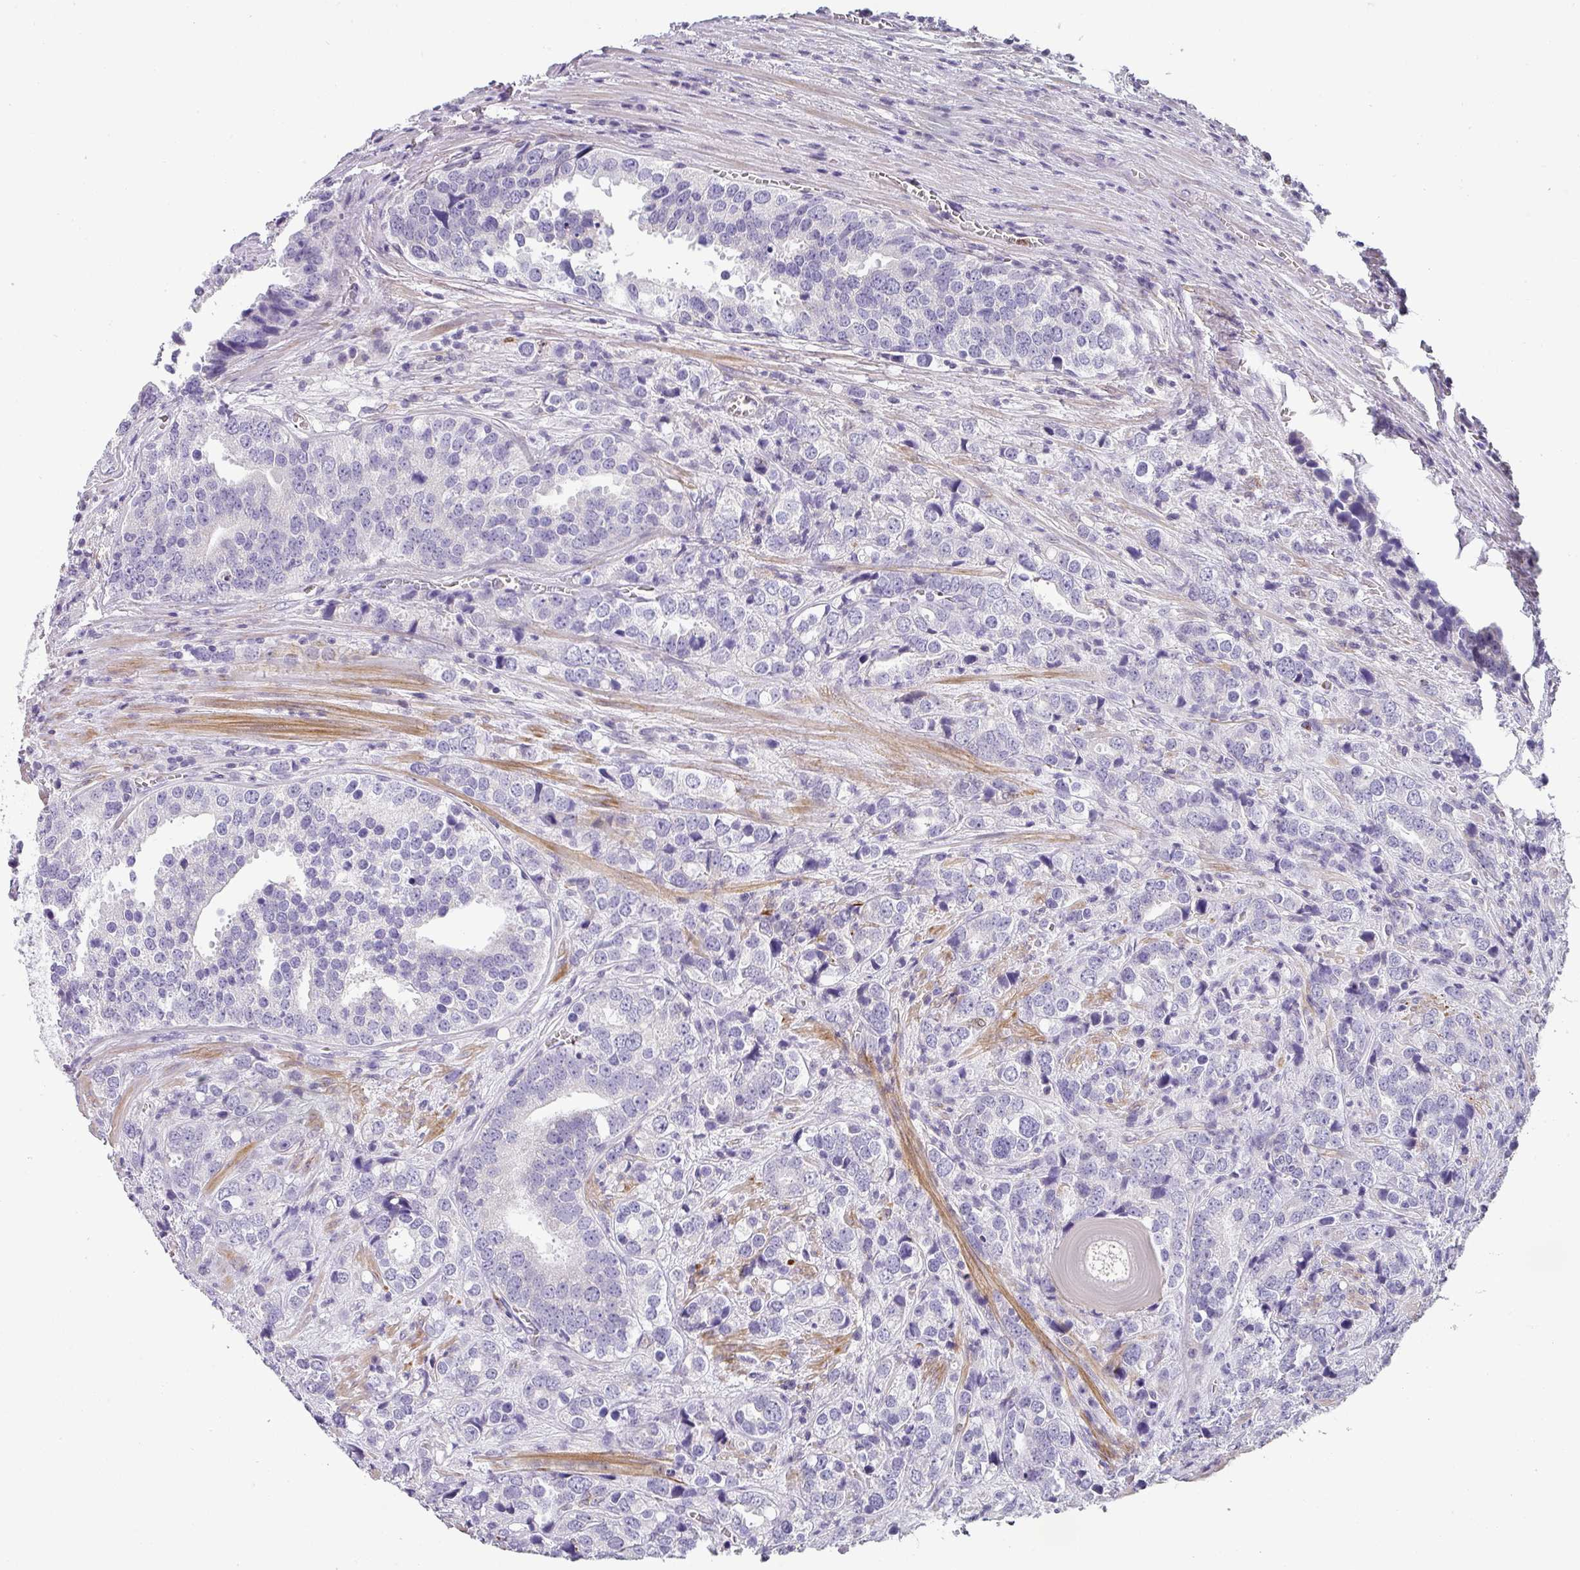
{"staining": {"intensity": "negative", "quantity": "none", "location": "none"}, "tissue": "prostate cancer", "cell_type": "Tumor cells", "image_type": "cancer", "snomed": [{"axis": "morphology", "description": "Adenocarcinoma, High grade"}, {"axis": "topography", "description": "Prostate"}], "caption": "This is an immunohistochemistry micrograph of human prostate high-grade adenocarcinoma. There is no expression in tumor cells.", "gene": "BTLA", "patient": {"sex": "male", "age": 71}}